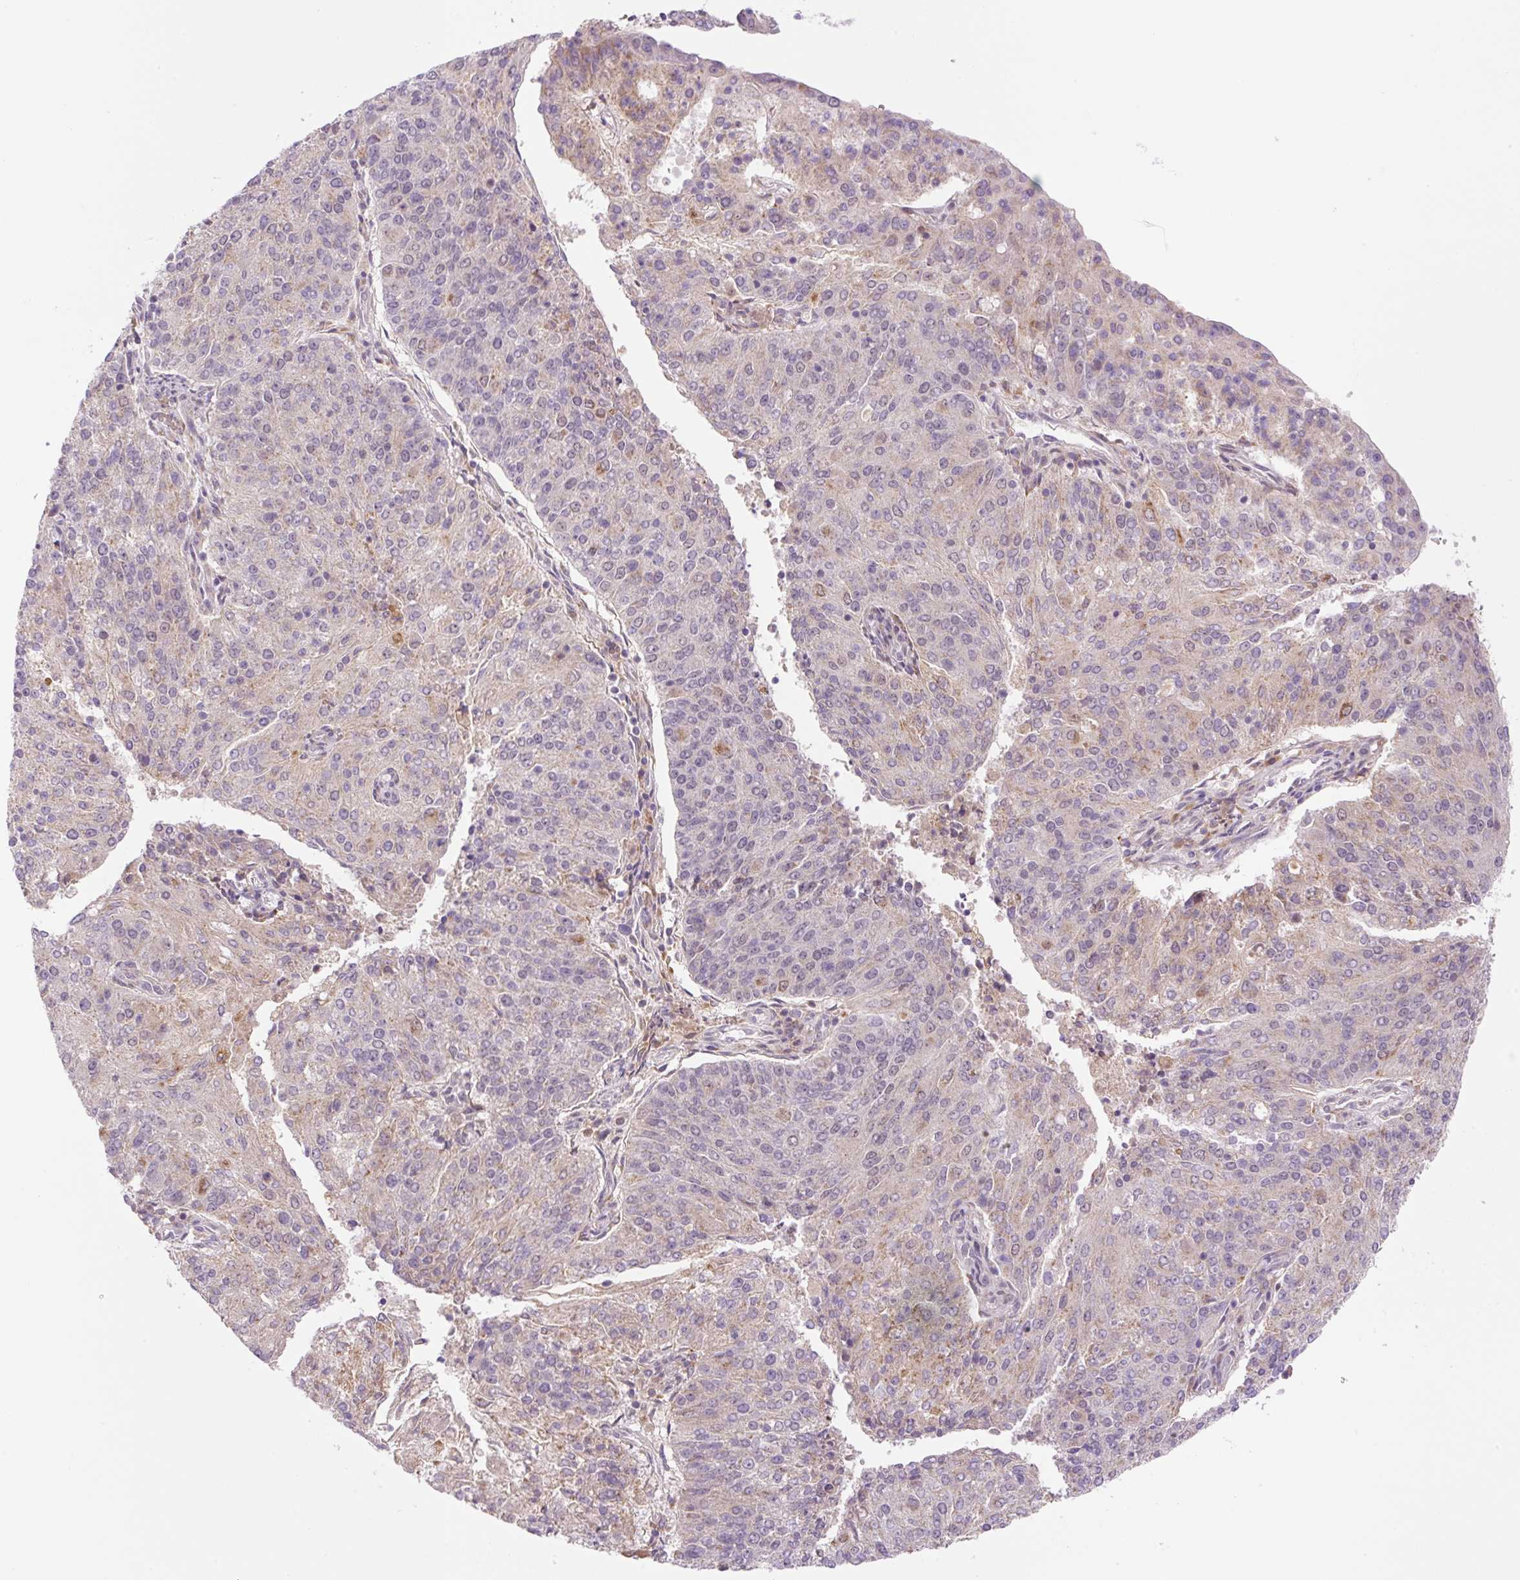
{"staining": {"intensity": "moderate", "quantity": "25%-75%", "location": "cytoplasmic/membranous"}, "tissue": "endometrial cancer", "cell_type": "Tumor cells", "image_type": "cancer", "snomed": [{"axis": "morphology", "description": "Adenocarcinoma, NOS"}, {"axis": "topography", "description": "Endometrium"}], "caption": "Endometrial cancer (adenocarcinoma) stained with DAB (3,3'-diaminobenzidine) immunohistochemistry reveals medium levels of moderate cytoplasmic/membranous expression in about 25%-75% of tumor cells.", "gene": "CEBPZOS", "patient": {"sex": "female", "age": 82}}